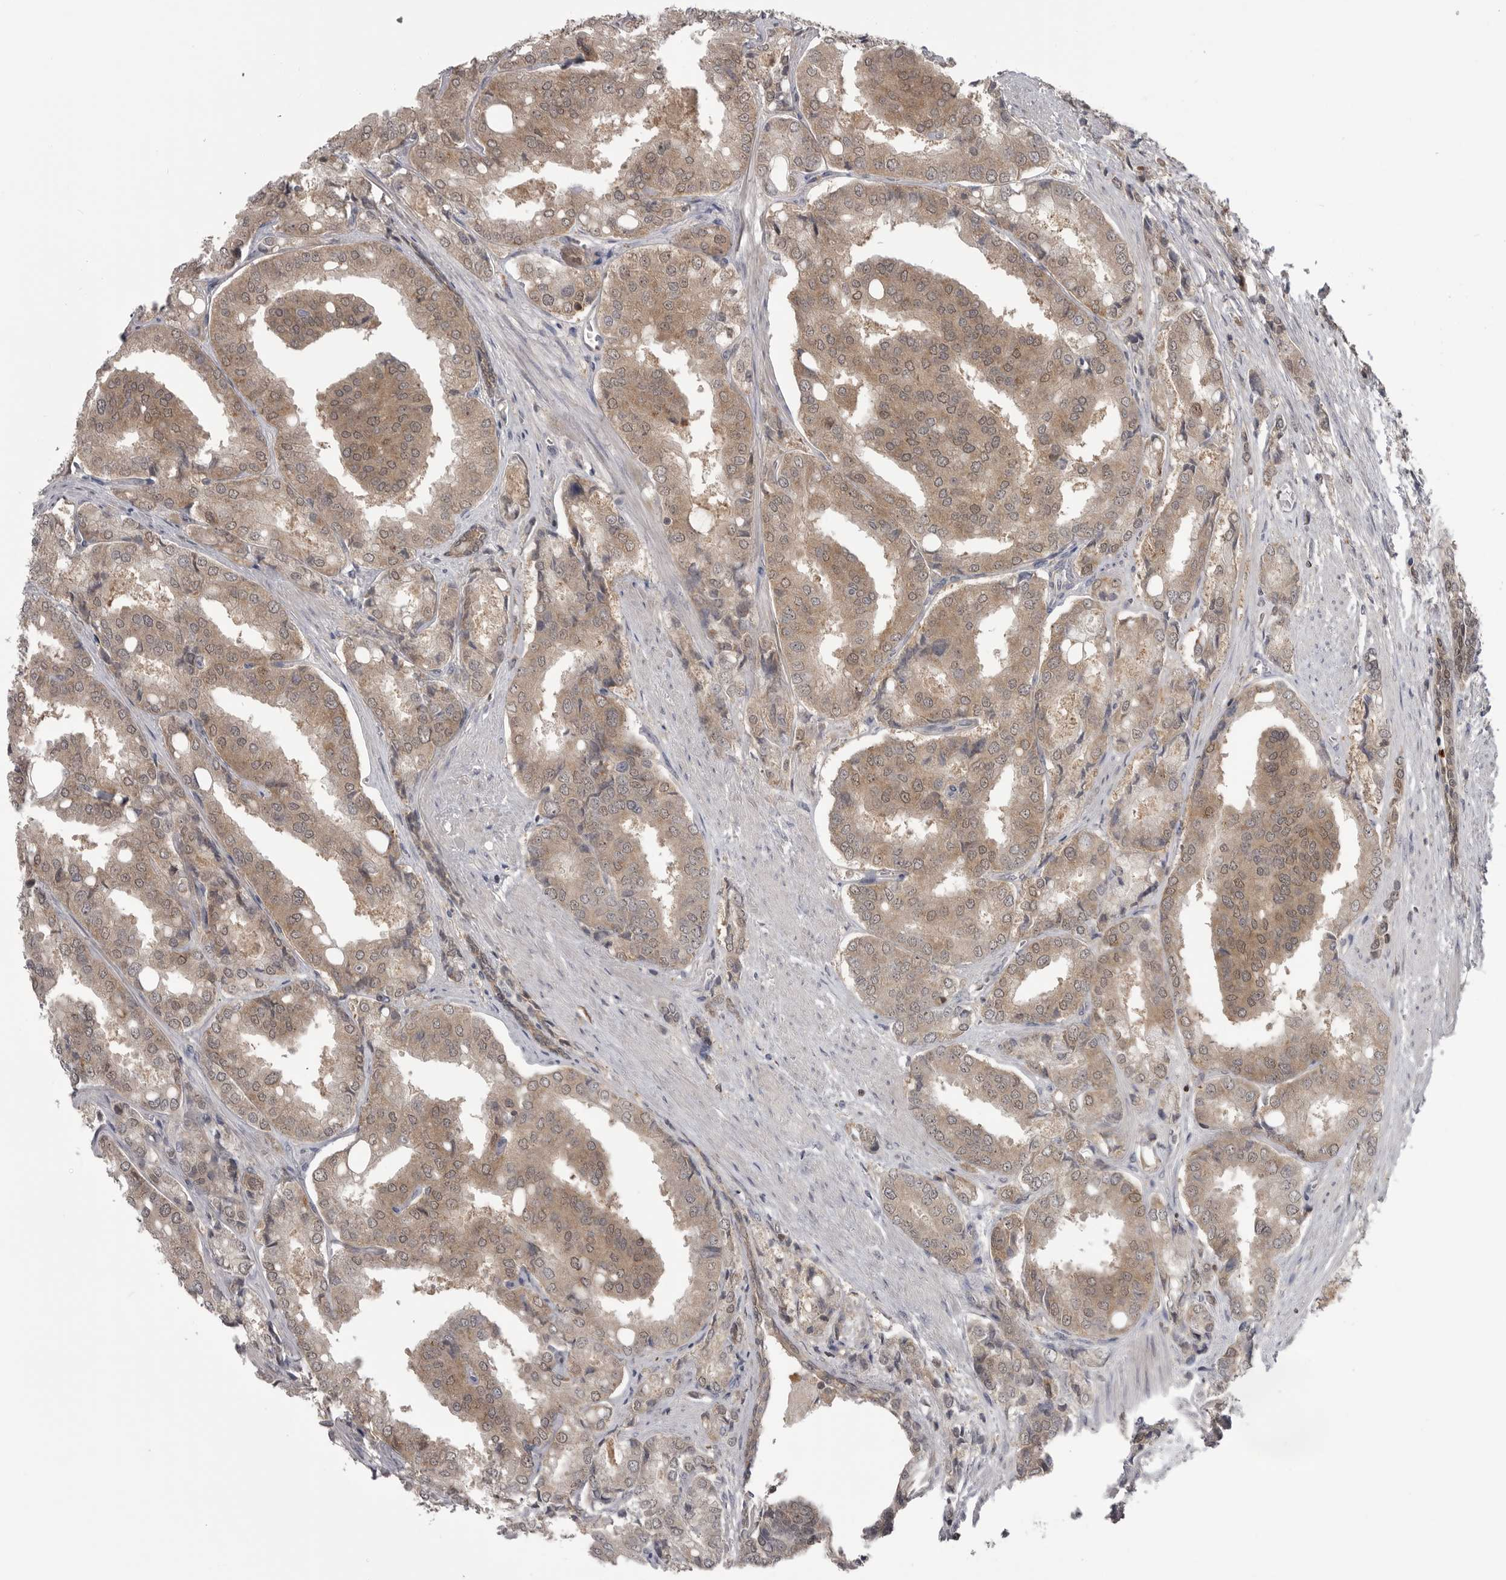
{"staining": {"intensity": "weak", "quantity": ">75%", "location": "cytoplasmic/membranous,nuclear"}, "tissue": "prostate cancer", "cell_type": "Tumor cells", "image_type": "cancer", "snomed": [{"axis": "morphology", "description": "Adenocarcinoma, High grade"}, {"axis": "topography", "description": "Prostate"}], "caption": "This histopathology image shows immunohistochemistry staining of human prostate cancer (high-grade adenocarcinoma), with low weak cytoplasmic/membranous and nuclear staining in approximately >75% of tumor cells.", "gene": "MAPK13", "patient": {"sex": "male", "age": 50}}